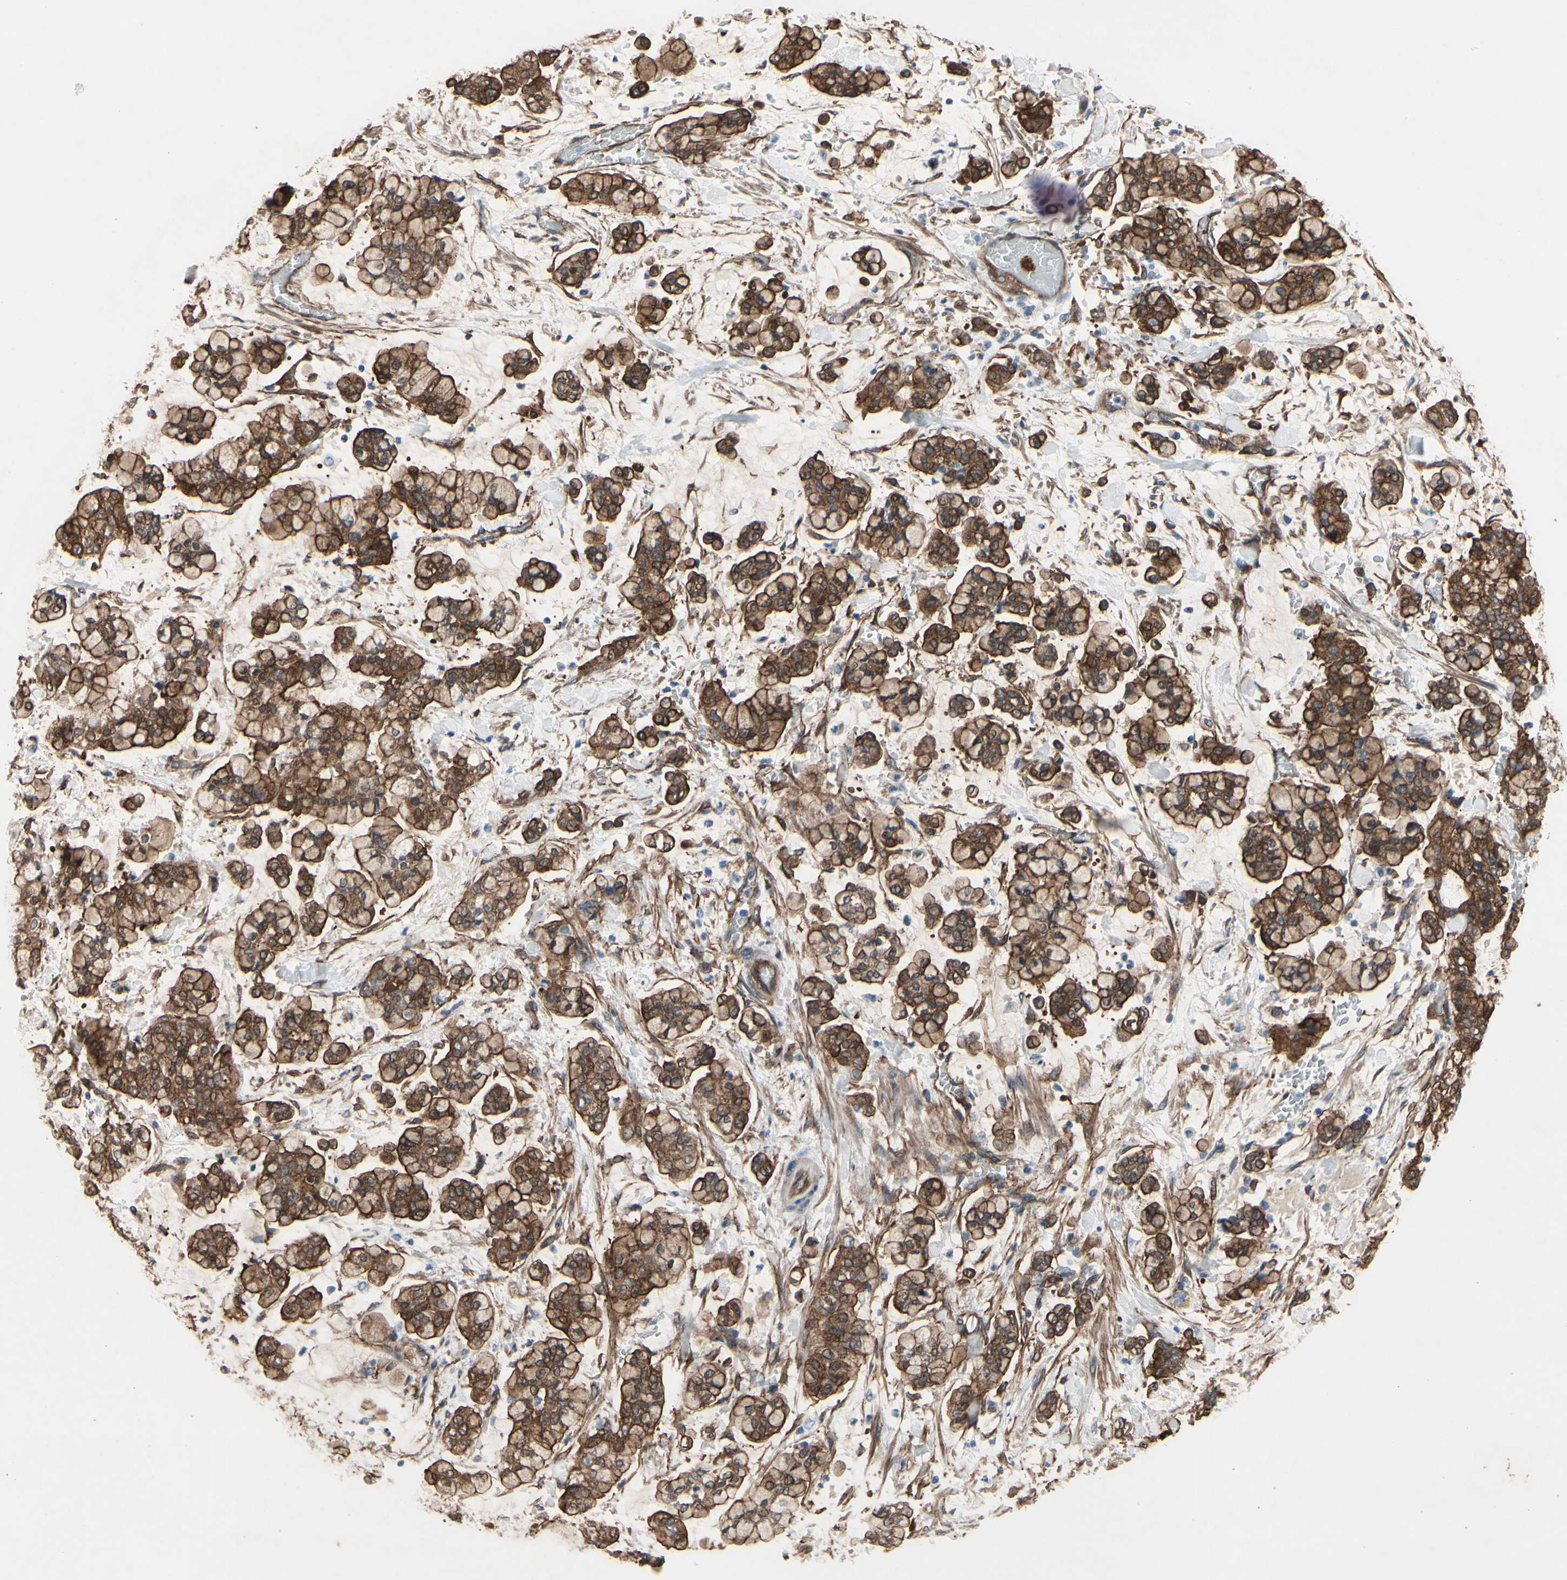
{"staining": {"intensity": "strong", "quantity": ">75%", "location": "cytoplasmic/membranous"}, "tissue": "stomach cancer", "cell_type": "Tumor cells", "image_type": "cancer", "snomed": [{"axis": "morphology", "description": "Normal tissue, NOS"}, {"axis": "morphology", "description": "Adenocarcinoma, NOS"}, {"axis": "topography", "description": "Stomach, upper"}, {"axis": "topography", "description": "Stomach"}], "caption": "The histopathology image displays staining of stomach cancer (adenocarcinoma), revealing strong cytoplasmic/membranous protein expression (brown color) within tumor cells.", "gene": "CTTNBP2", "patient": {"sex": "male", "age": 76}}